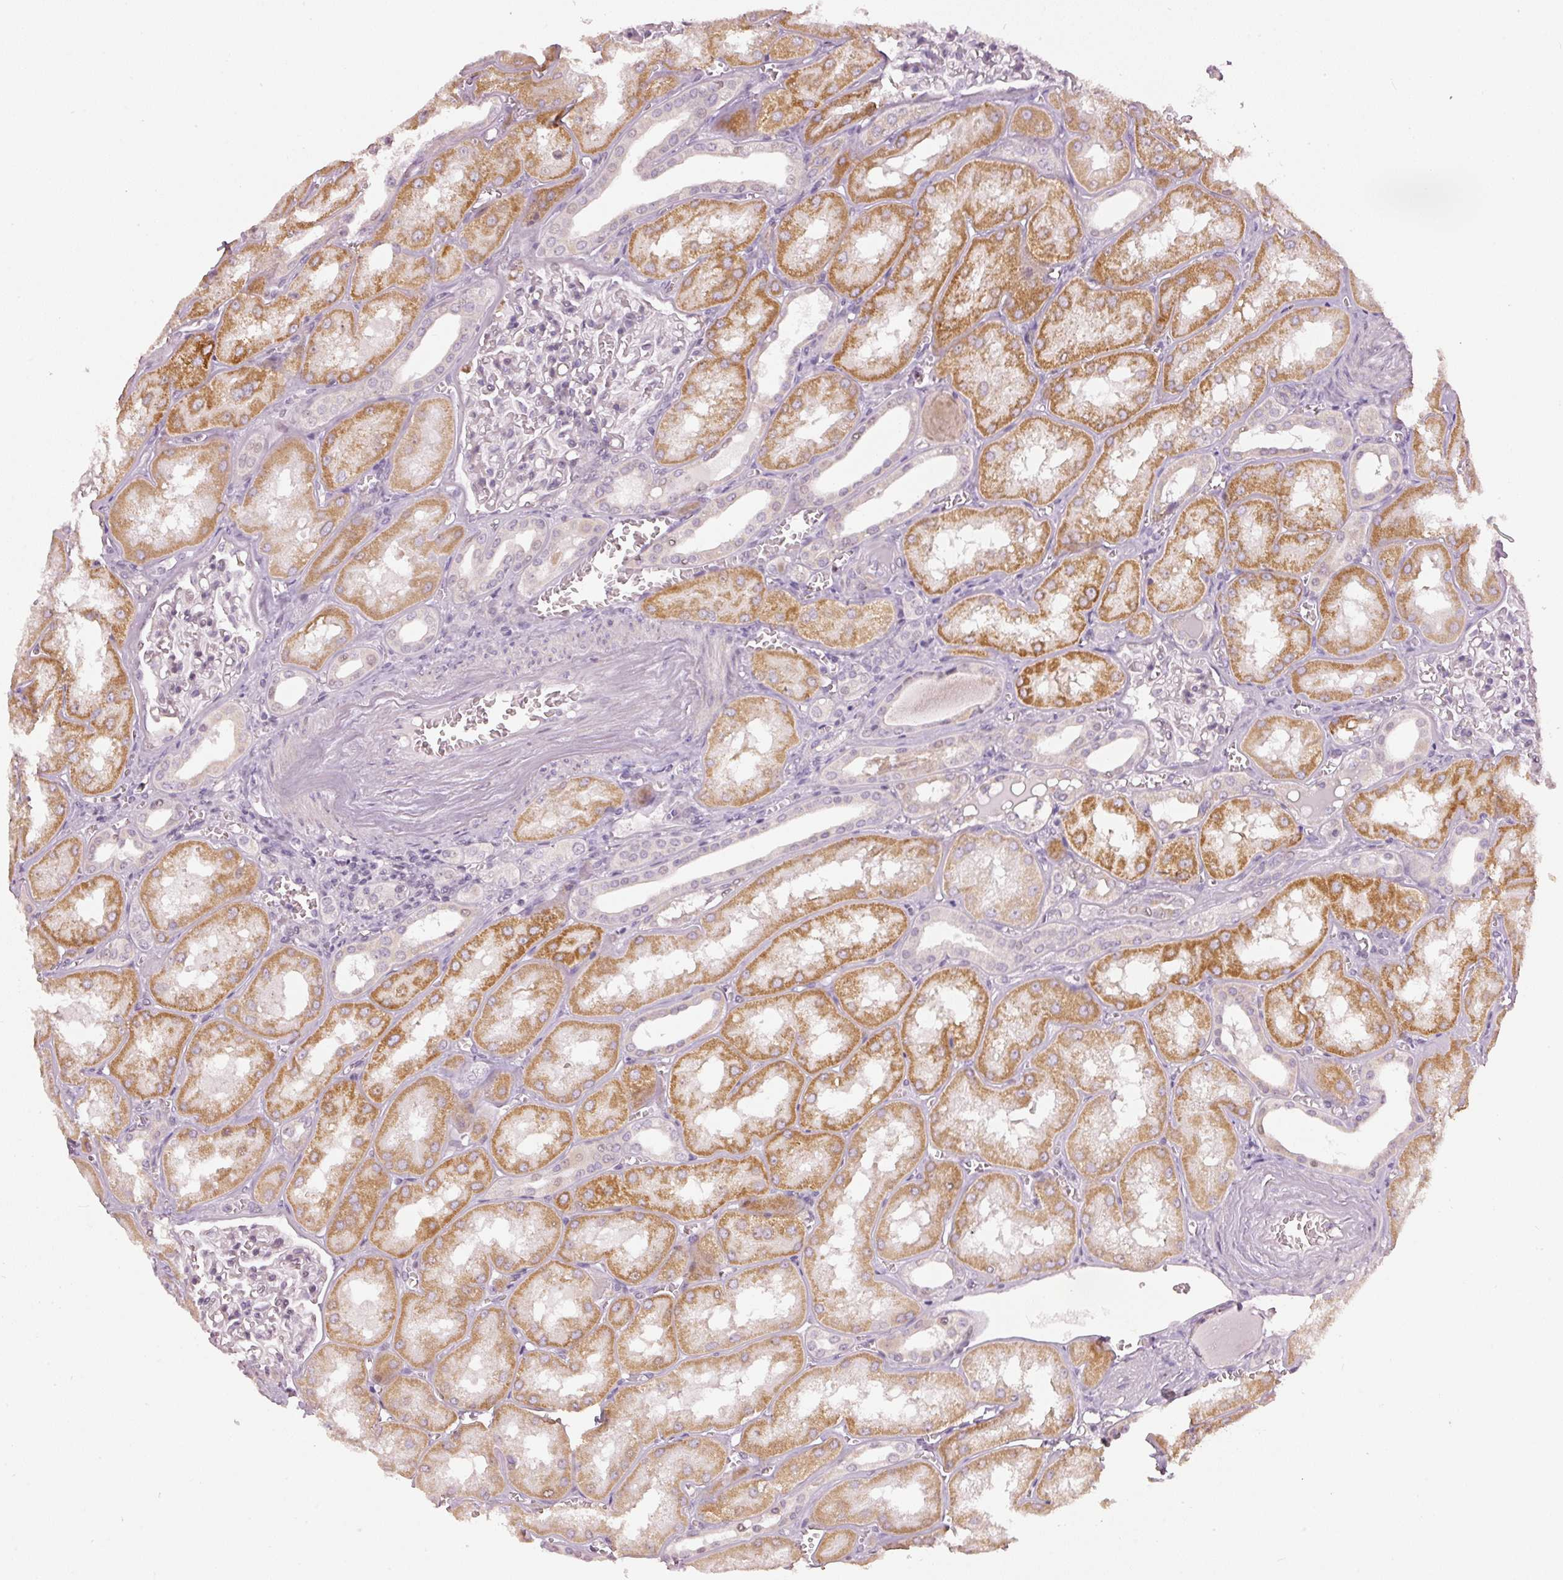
{"staining": {"intensity": "weak", "quantity": "25%-75%", "location": "cytoplasmic/membranous"}, "tissue": "kidney", "cell_type": "Cells in glomeruli", "image_type": "normal", "snomed": [{"axis": "morphology", "description": "Normal tissue, NOS"}, {"axis": "topography", "description": "Kidney"}], "caption": "The image shows immunohistochemical staining of normal kidney. There is weak cytoplasmic/membranous staining is identified in approximately 25%-75% of cells in glomeruli.", "gene": "NRDE2", "patient": {"sex": "male", "age": 61}}